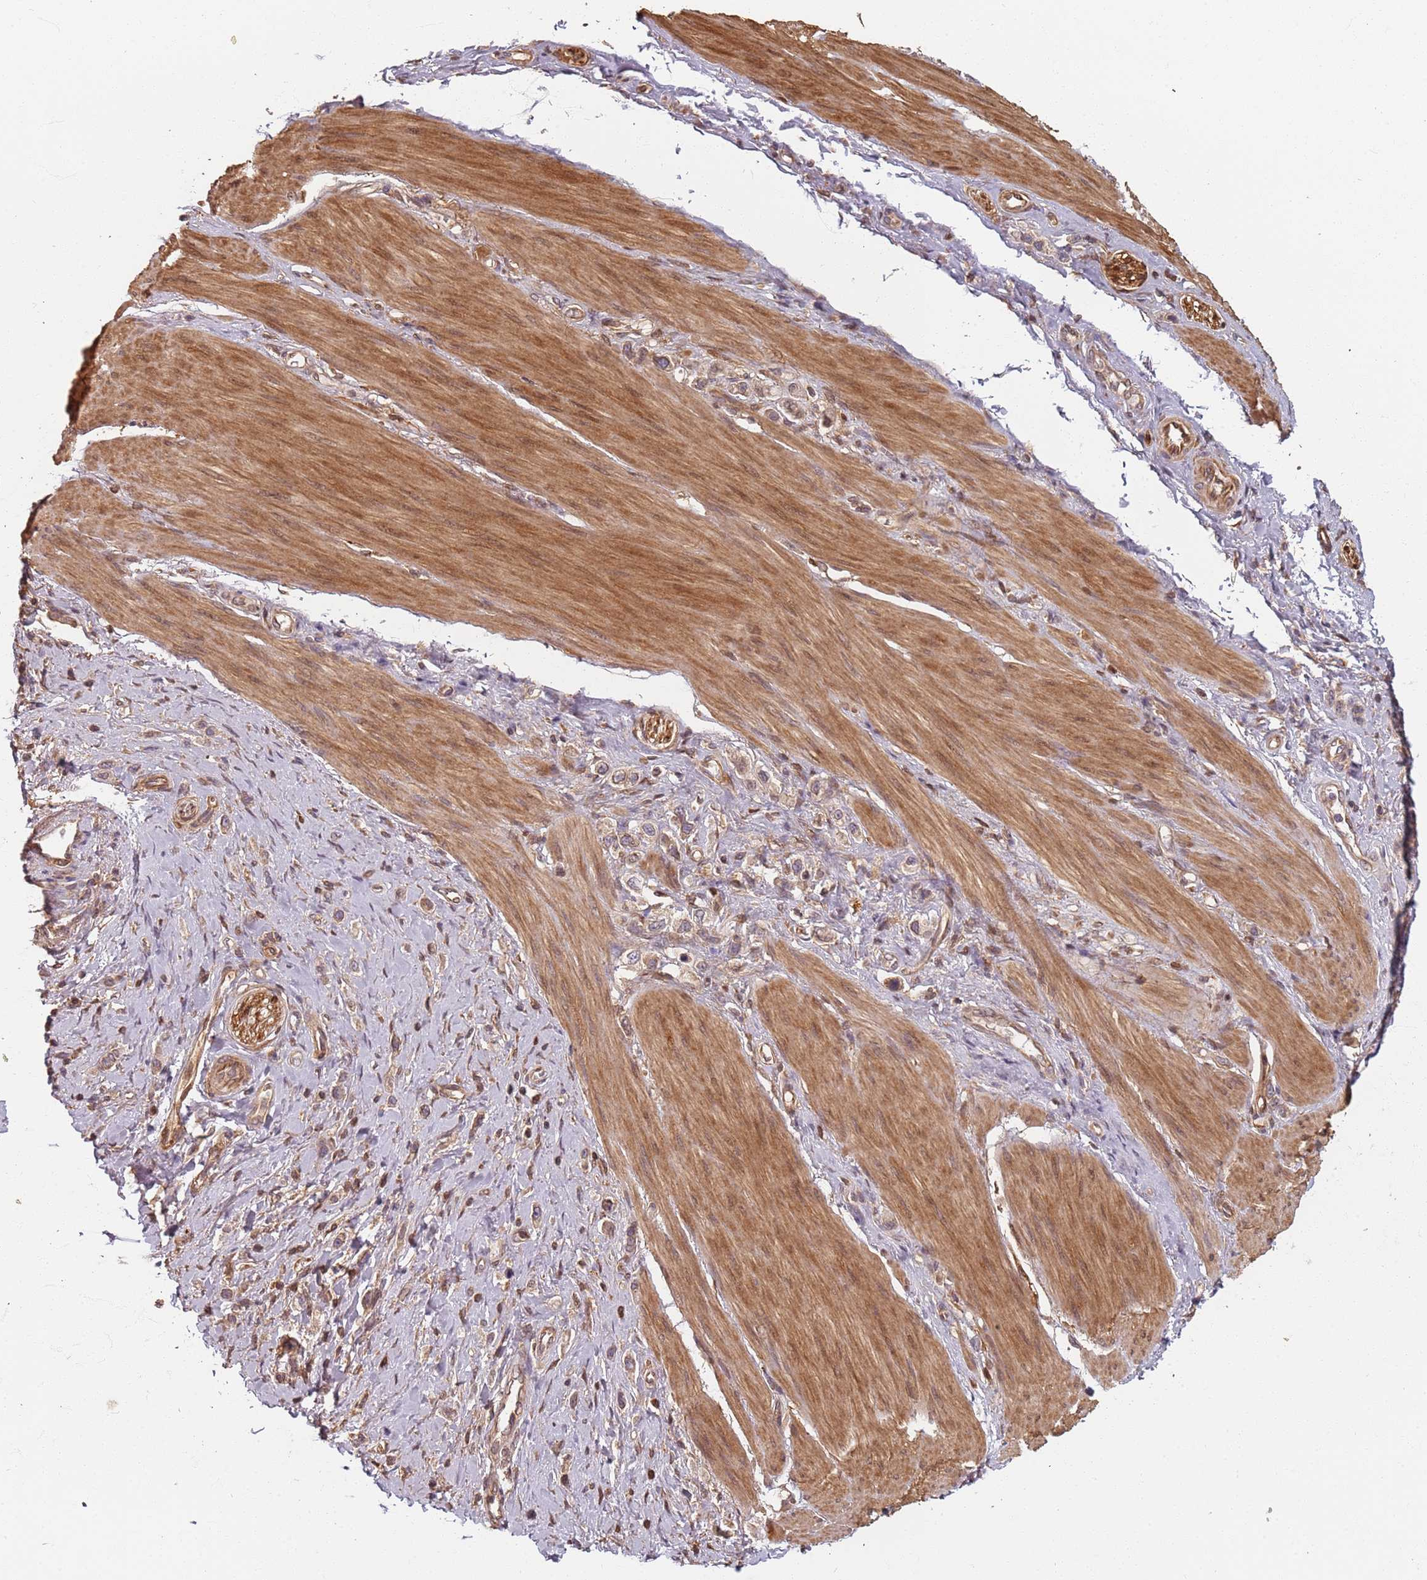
{"staining": {"intensity": "weak", "quantity": "<25%", "location": "cytoplasmic/membranous"}, "tissue": "stomach cancer", "cell_type": "Tumor cells", "image_type": "cancer", "snomed": [{"axis": "morphology", "description": "Adenocarcinoma, NOS"}, {"axis": "topography", "description": "Stomach"}], "caption": "The micrograph reveals no significant staining in tumor cells of stomach adenocarcinoma.", "gene": "SDCCAG8", "patient": {"sex": "female", "age": 65}}